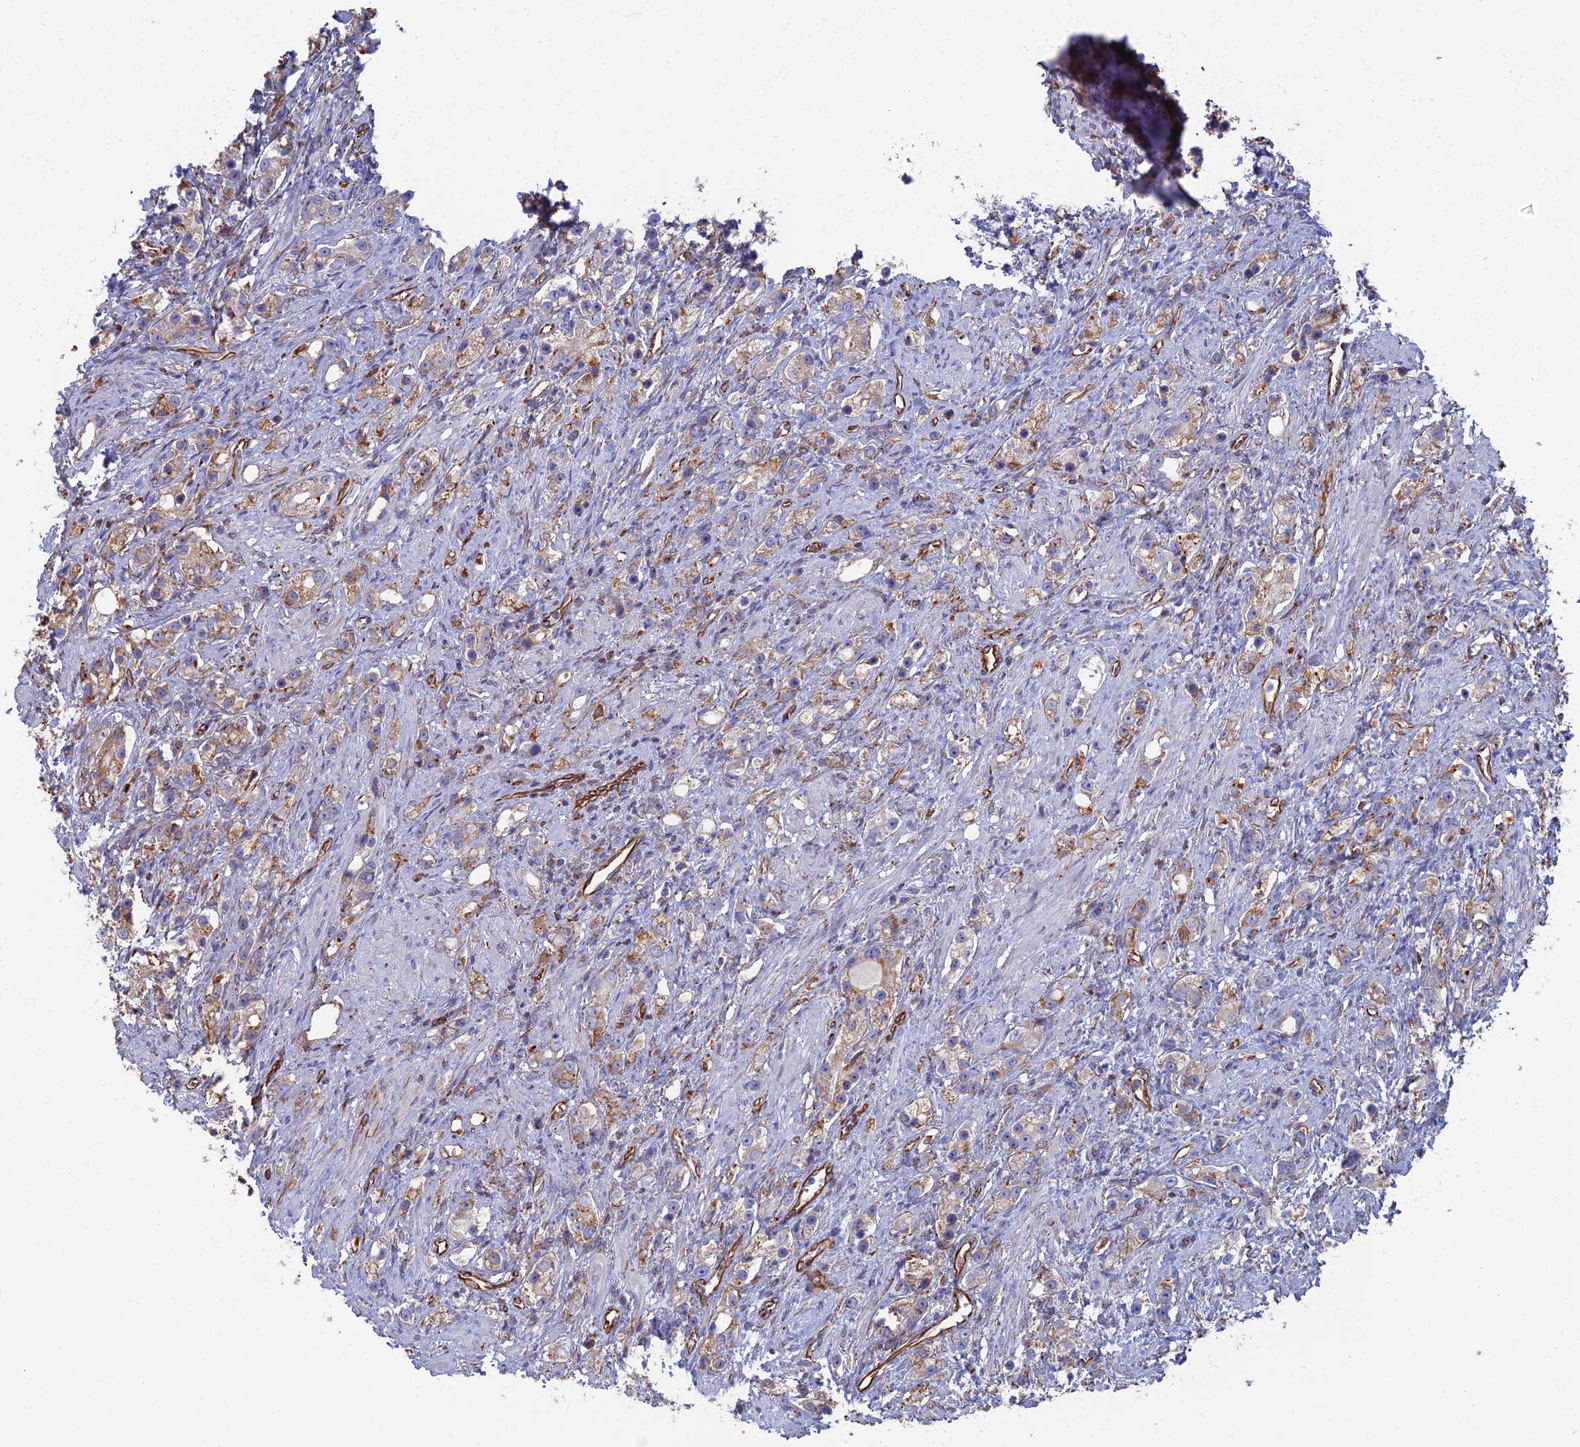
{"staining": {"intensity": "moderate", "quantity": "25%-75%", "location": "cytoplasmic/membranous"}, "tissue": "prostate cancer", "cell_type": "Tumor cells", "image_type": "cancer", "snomed": [{"axis": "morphology", "description": "Adenocarcinoma, High grade"}, {"axis": "topography", "description": "Prostate"}], "caption": "Moderate cytoplasmic/membranous protein expression is seen in approximately 25%-75% of tumor cells in prostate cancer.", "gene": "CLVS2", "patient": {"sex": "male", "age": 63}}